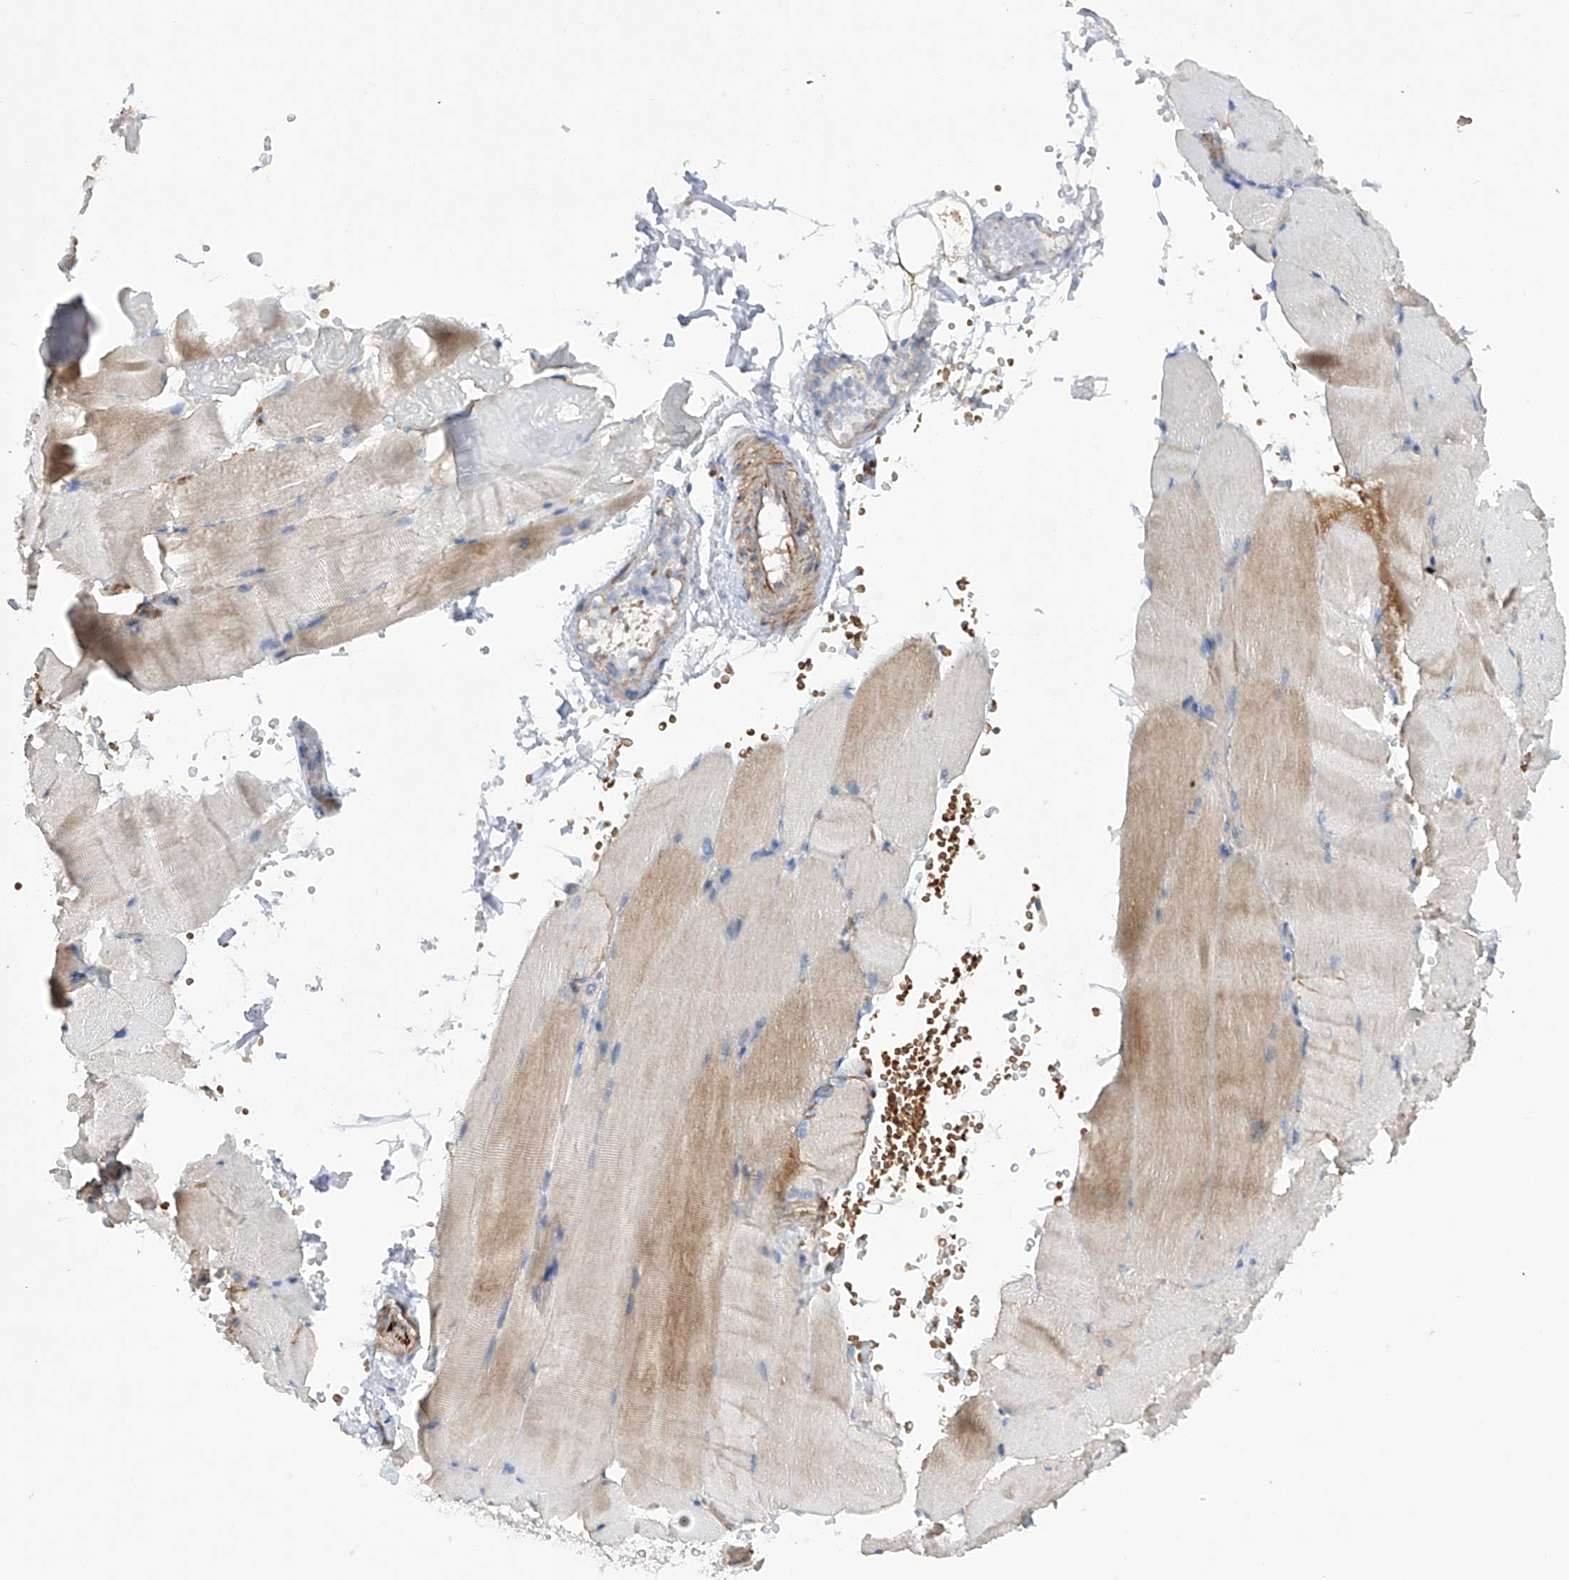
{"staining": {"intensity": "moderate", "quantity": "<25%", "location": "cytoplasmic/membranous"}, "tissue": "skeletal muscle", "cell_type": "Myocytes", "image_type": "normal", "snomed": [{"axis": "morphology", "description": "Normal tissue, NOS"}, {"axis": "topography", "description": "Skeletal muscle"}, {"axis": "topography", "description": "Parathyroid gland"}], "caption": "IHC of benign skeletal muscle reveals low levels of moderate cytoplasmic/membranous positivity in approximately <25% of myocytes.", "gene": "NFATC4", "patient": {"sex": "female", "age": 37}}